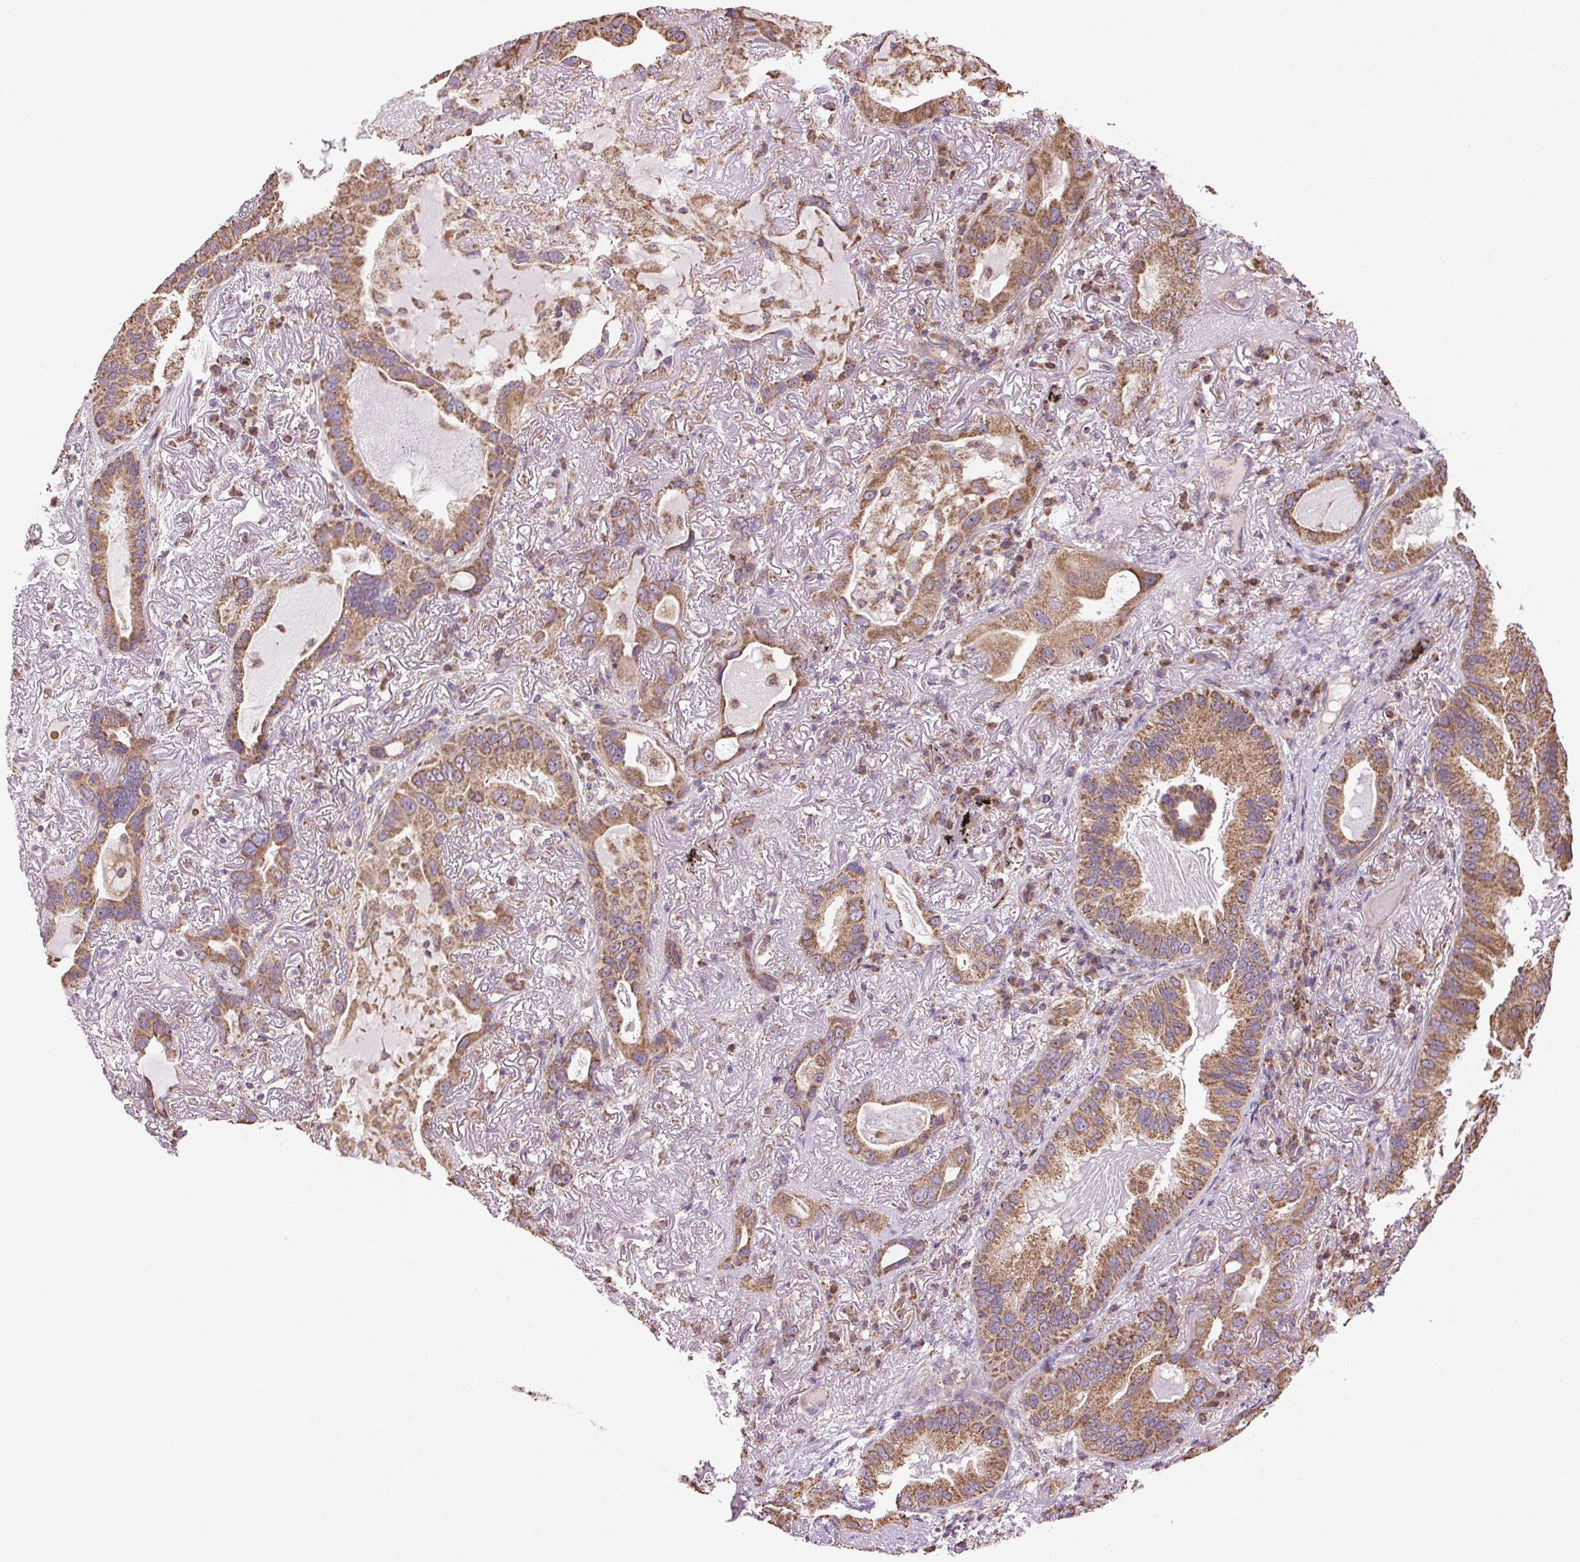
{"staining": {"intensity": "moderate", "quantity": ">75%", "location": "cytoplasmic/membranous"}, "tissue": "lung cancer", "cell_type": "Tumor cells", "image_type": "cancer", "snomed": [{"axis": "morphology", "description": "Adenocarcinoma, NOS"}, {"axis": "topography", "description": "Lung"}], "caption": "About >75% of tumor cells in adenocarcinoma (lung) reveal moderate cytoplasmic/membranous protein expression as visualized by brown immunohistochemical staining.", "gene": "PLCG1", "patient": {"sex": "female", "age": 69}}